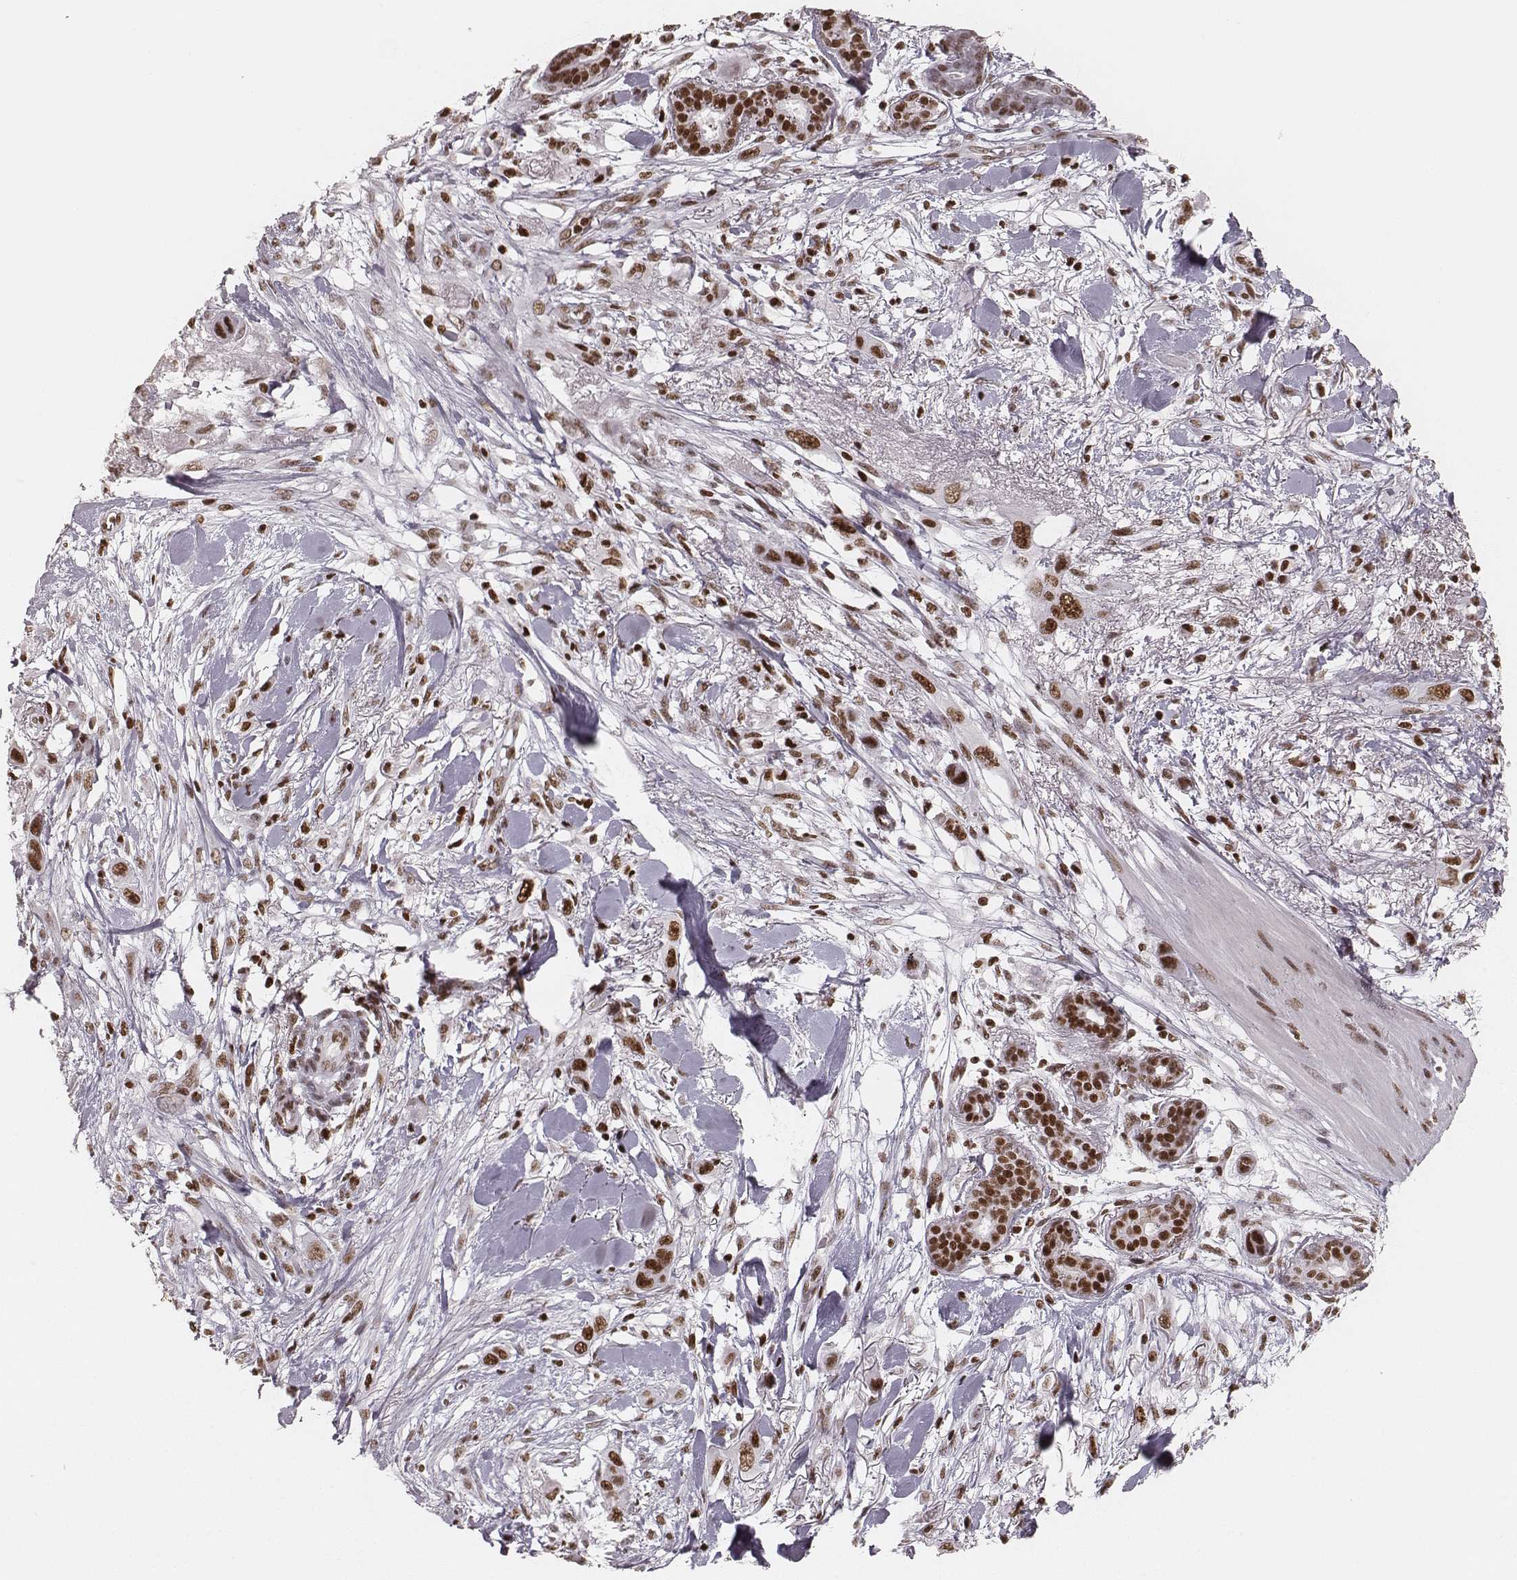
{"staining": {"intensity": "strong", "quantity": ">75%", "location": "nuclear"}, "tissue": "skin cancer", "cell_type": "Tumor cells", "image_type": "cancer", "snomed": [{"axis": "morphology", "description": "Squamous cell carcinoma, NOS"}, {"axis": "topography", "description": "Skin"}], "caption": "Immunohistochemical staining of squamous cell carcinoma (skin) shows high levels of strong nuclear expression in about >75% of tumor cells.", "gene": "PARP1", "patient": {"sex": "male", "age": 79}}